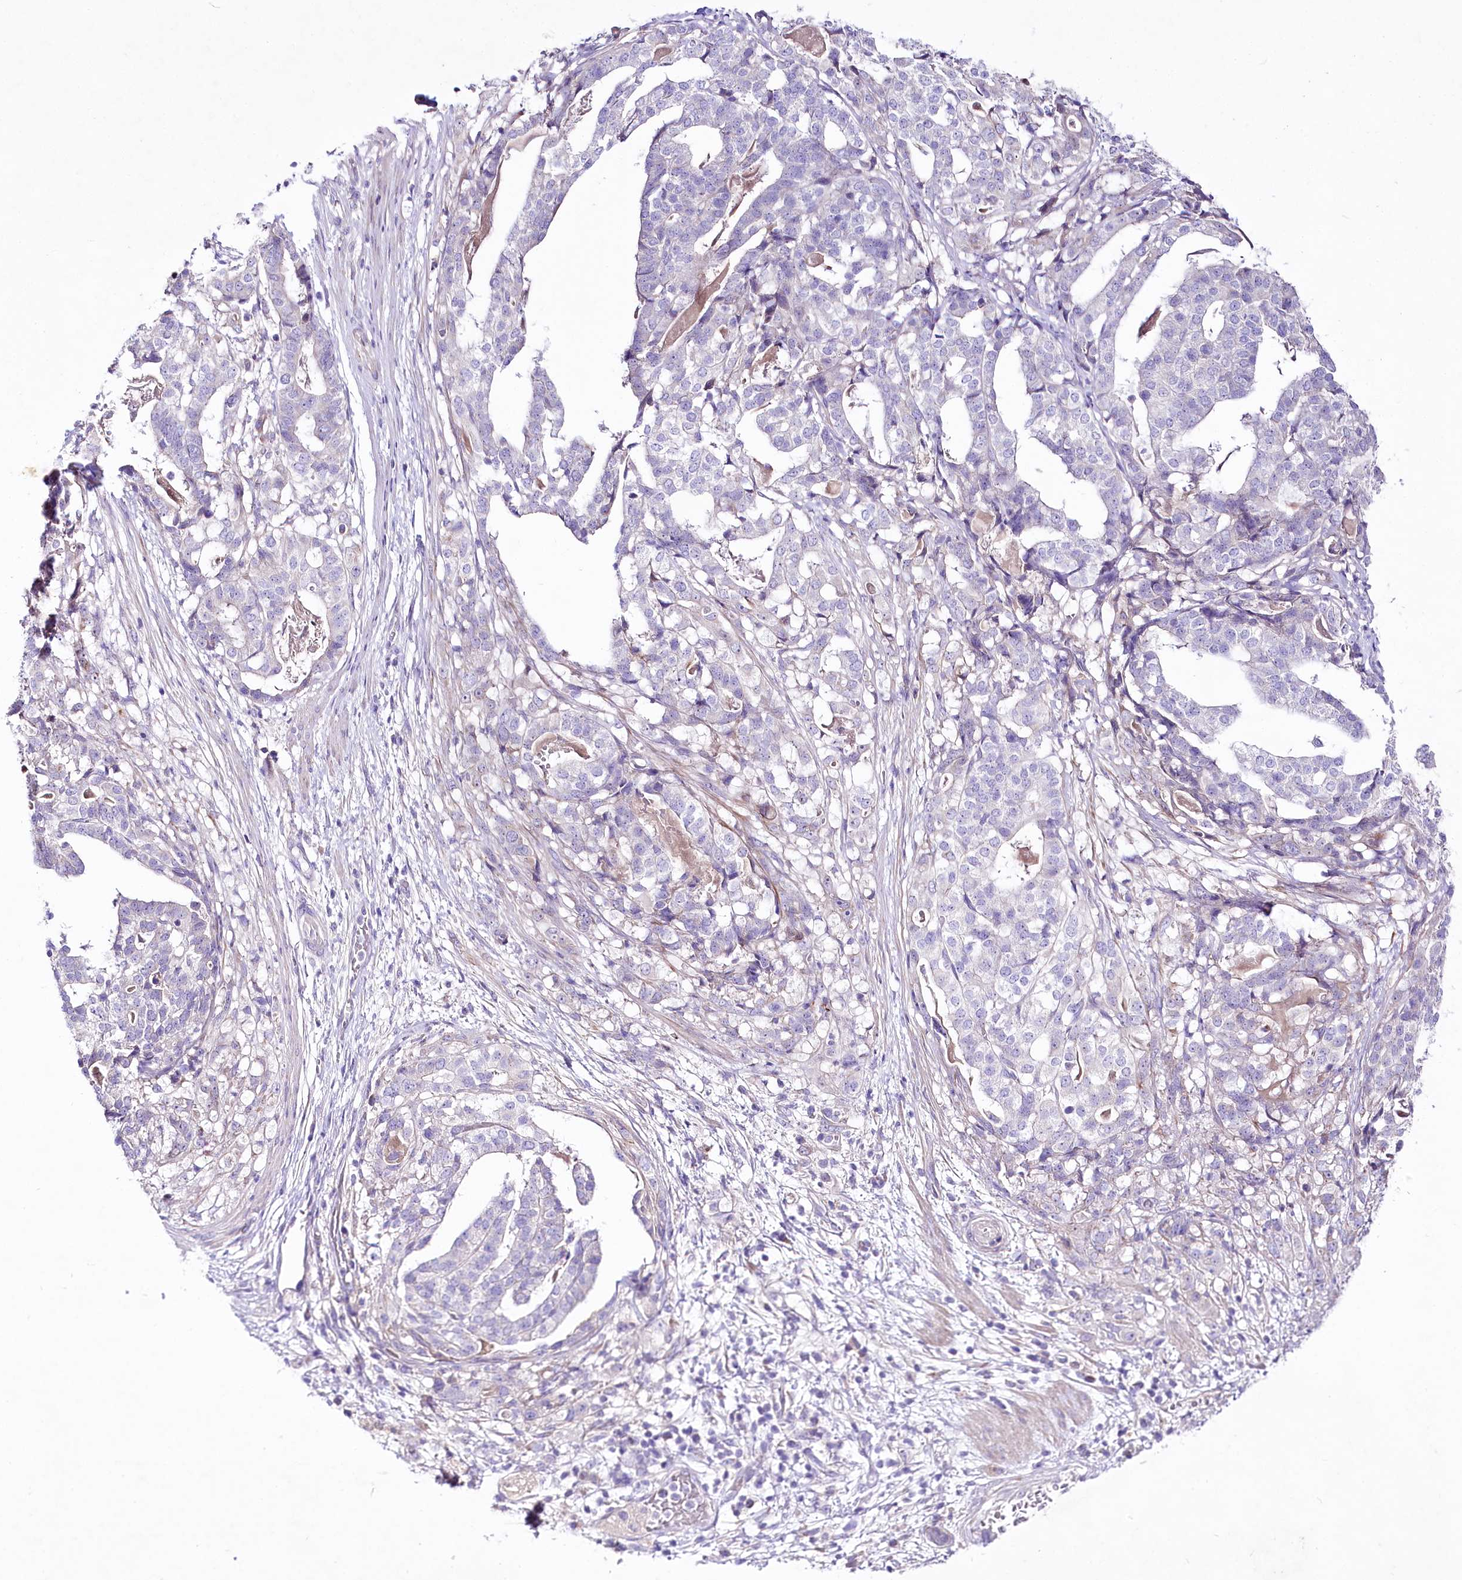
{"staining": {"intensity": "negative", "quantity": "none", "location": "none"}, "tissue": "stomach cancer", "cell_type": "Tumor cells", "image_type": "cancer", "snomed": [{"axis": "morphology", "description": "Adenocarcinoma, NOS"}, {"axis": "topography", "description": "Stomach"}], "caption": "Immunohistochemistry (IHC) of stomach cancer shows no positivity in tumor cells.", "gene": "LRRC14B", "patient": {"sex": "male", "age": 48}}